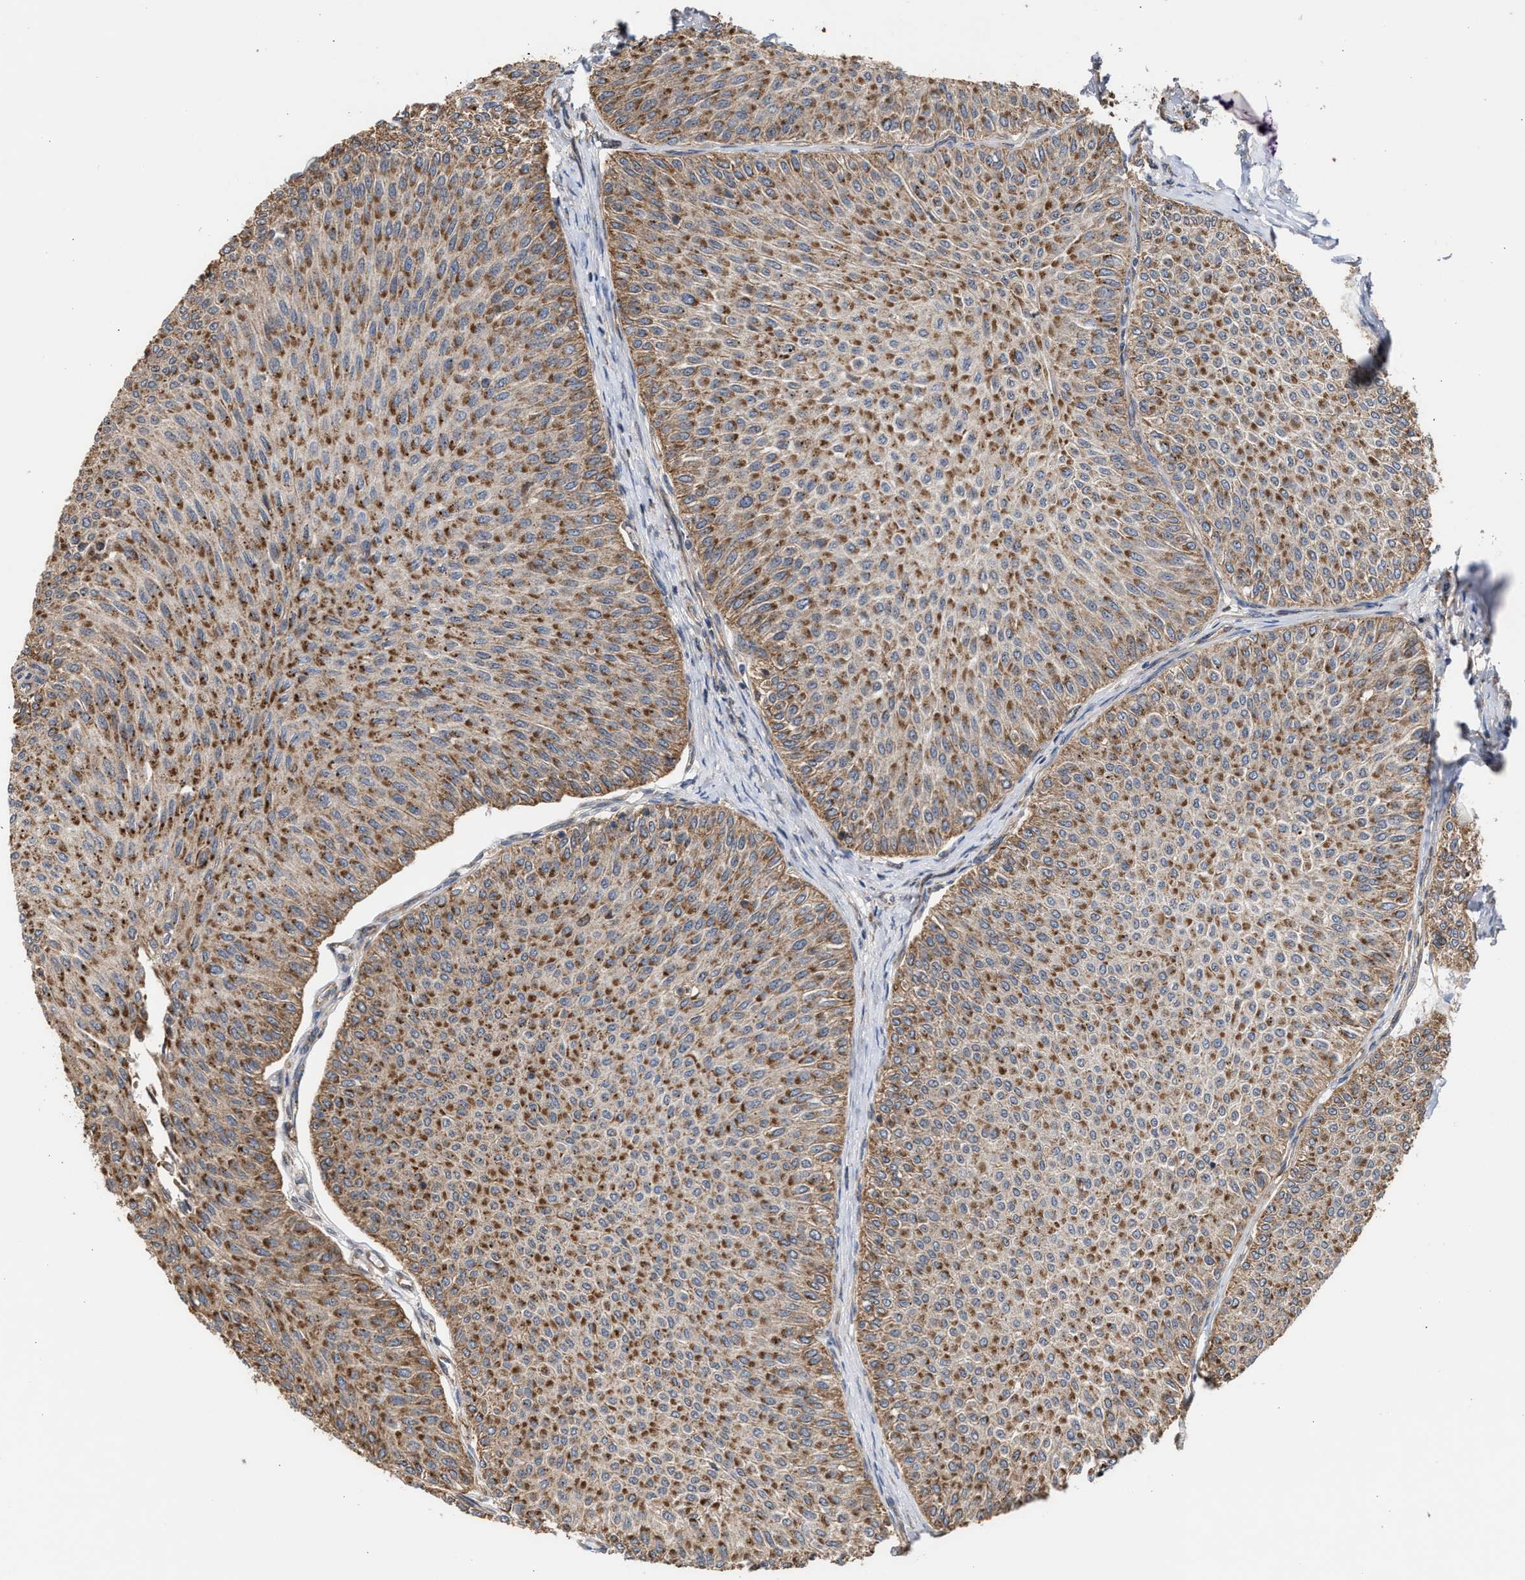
{"staining": {"intensity": "strong", "quantity": ">75%", "location": "cytoplasmic/membranous"}, "tissue": "urothelial cancer", "cell_type": "Tumor cells", "image_type": "cancer", "snomed": [{"axis": "morphology", "description": "Urothelial carcinoma, Low grade"}, {"axis": "topography", "description": "Urinary bladder"}], "caption": "A histopathology image showing strong cytoplasmic/membranous expression in about >75% of tumor cells in urothelial cancer, as visualized by brown immunohistochemical staining.", "gene": "EXOSC2", "patient": {"sex": "male", "age": 78}}